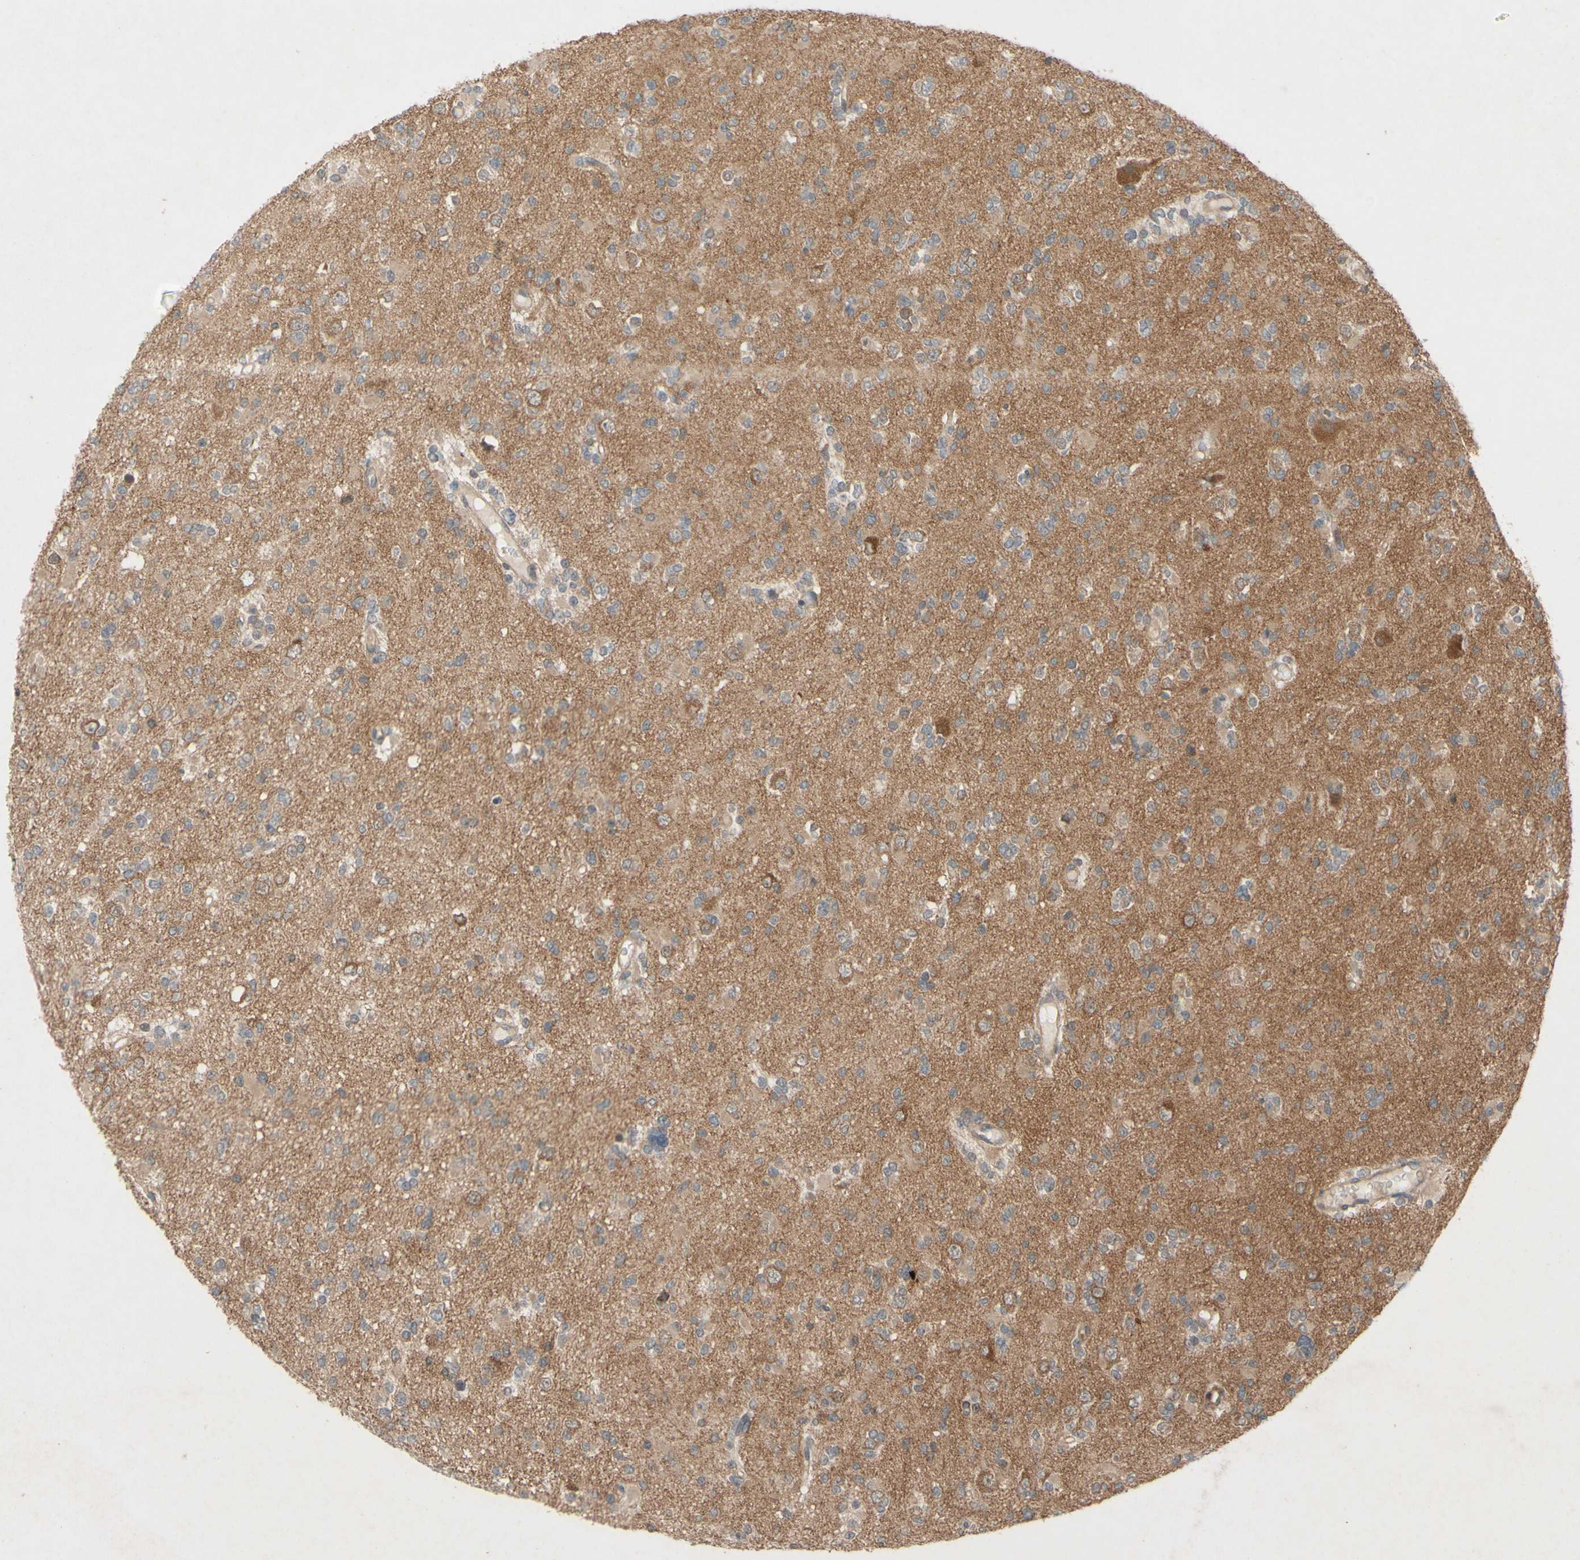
{"staining": {"intensity": "negative", "quantity": "none", "location": "none"}, "tissue": "glioma", "cell_type": "Tumor cells", "image_type": "cancer", "snomed": [{"axis": "morphology", "description": "Glioma, malignant, Low grade"}, {"axis": "topography", "description": "Brain"}], "caption": "The micrograph reveals no significant staining in tumor cells of malignant glioma (low-grade). (DAB (3,3'-diaminobenzidine) immunohistochemistry visualized using brightfield microscopy, high magnification).", "gene": "ATP6V1F", "patient": {"sex": "female", "age": 22}}